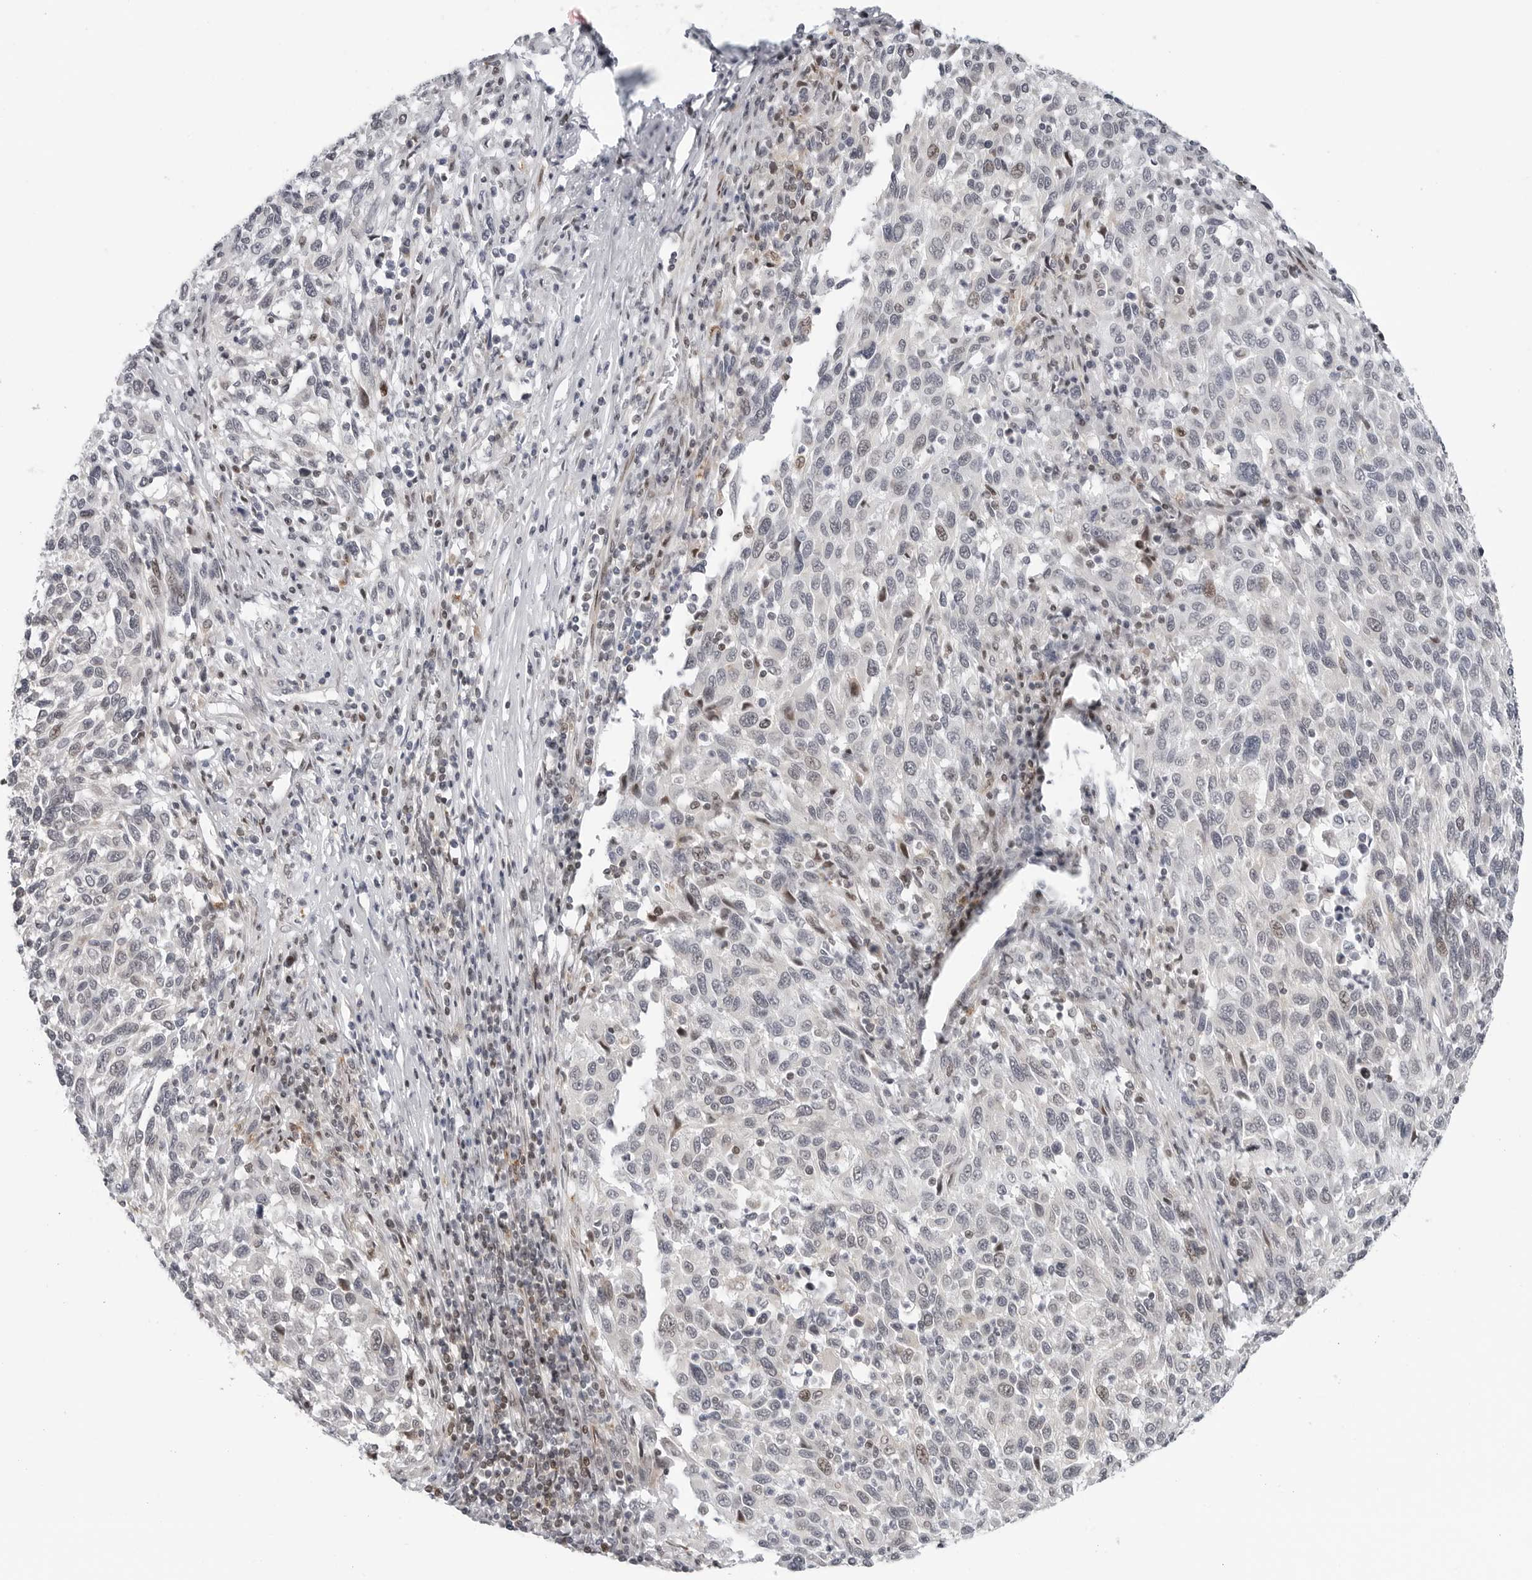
{"staining": {"intensity": "weak", "quantity": "<25%", "location": "nuclear"}, "tissue": "melanoma", "cell_type": "Tumor cells", "image_type": "cancer", "snomed": [{"axis": "morphology", "description": "Malignant melanoma, Metastatic site"}, {"axis": "topography", "description": "Lymph node"}], "caption": "Protein analysis of malignant melanoma (metastatic site) shows no significant expression in tumor cells.", "gene": "FAM135B", "patient": {"sex": "male", "age": 61}}